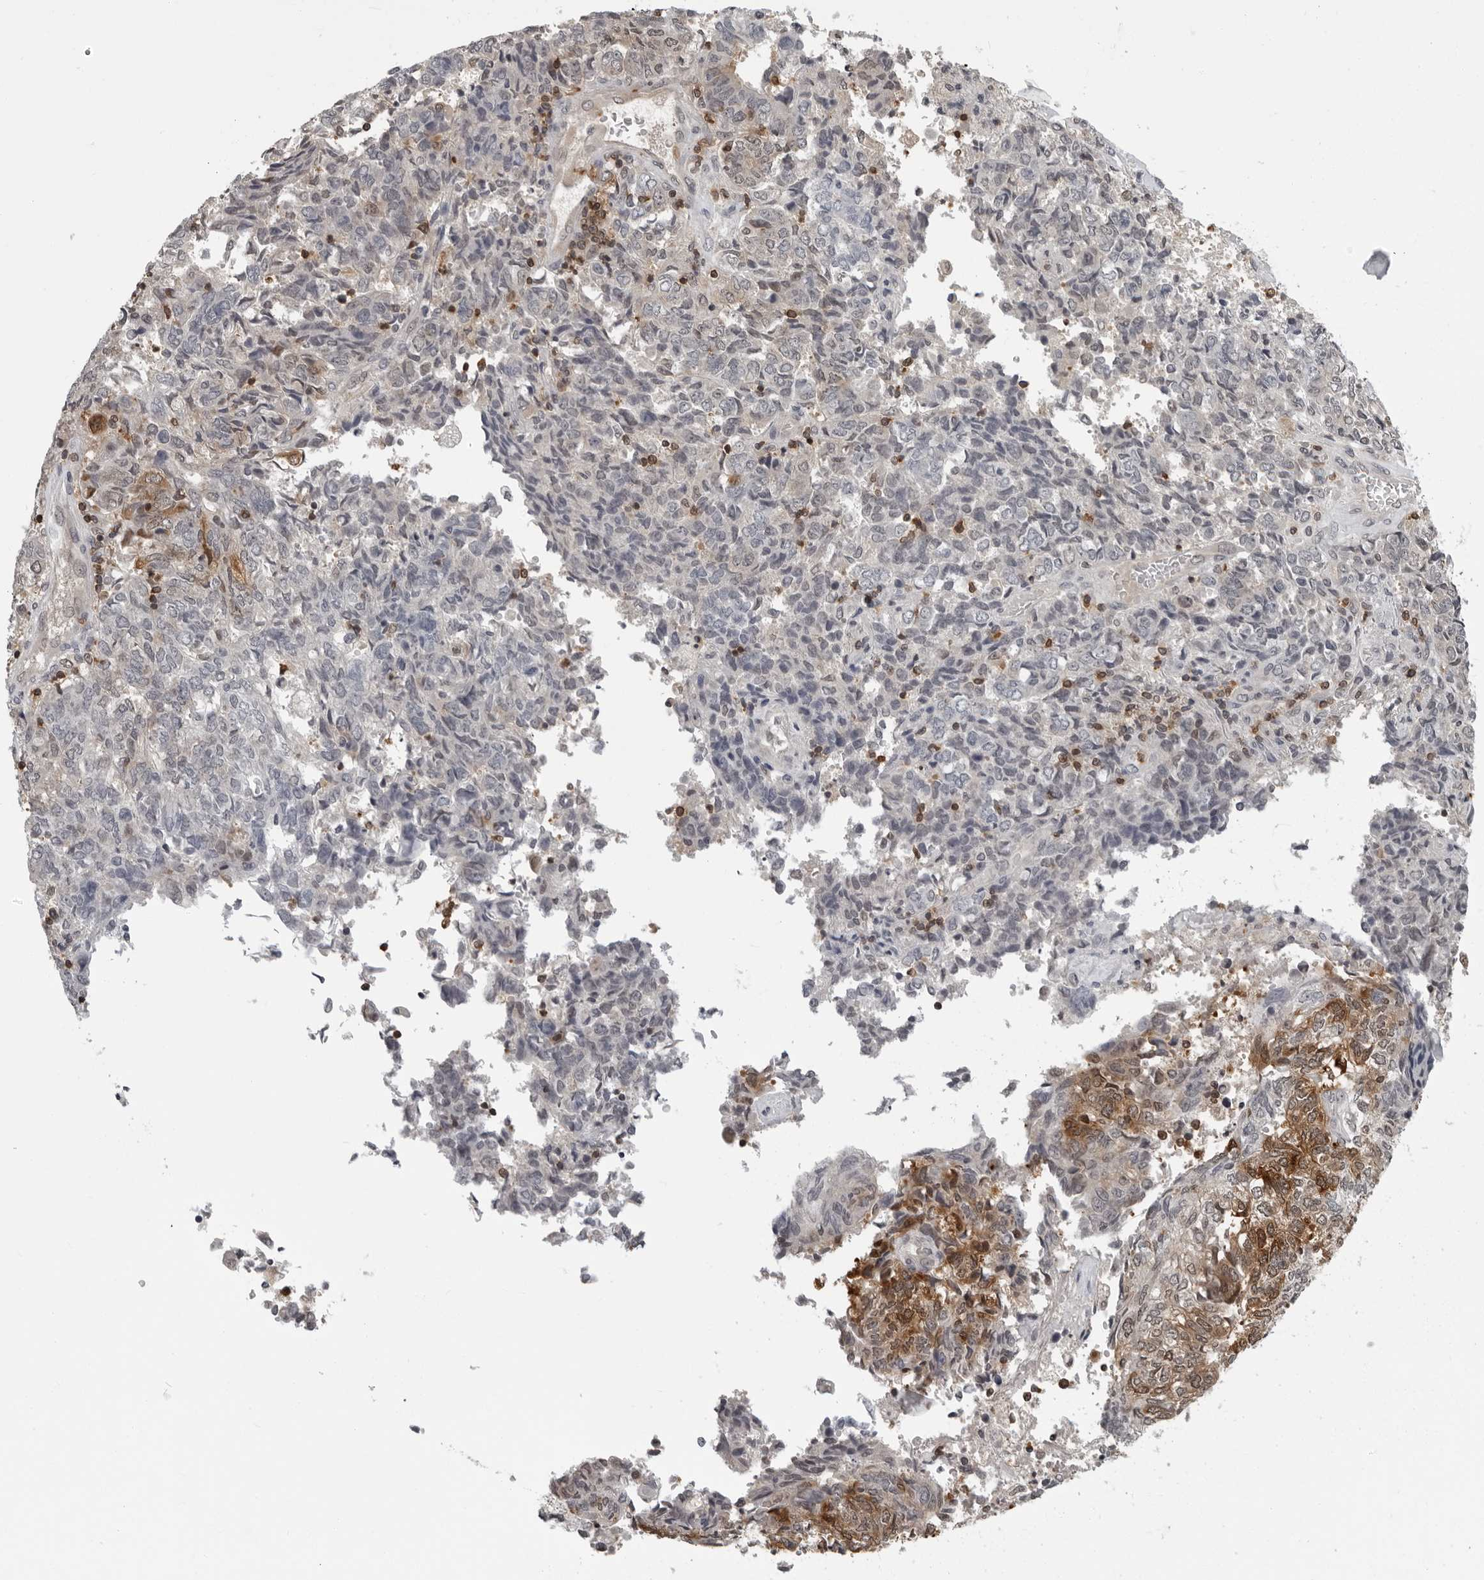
{"staining": {"intensity": "moderate", "quantity": "<25%", "location": "cytoplasmic/membranous"}, "tissue": "endometrial cancer", "cell_type": "Tumor cells", "image_type": "cancer", "snomed": [{"axis": "morphology", "description": "Adenocarcinoma, NOS"}, {"axis": "topography", "description": "Endometrium"}], "caption": "Endometrial adenocarcinoma was stained to show a protein in brown. There is low levels of moderate cytoplasmic/membranous expression in approximately <25% of tumor cells.", "gene": "HSPH1", "patient": {"sex": "female", "age": 80}}